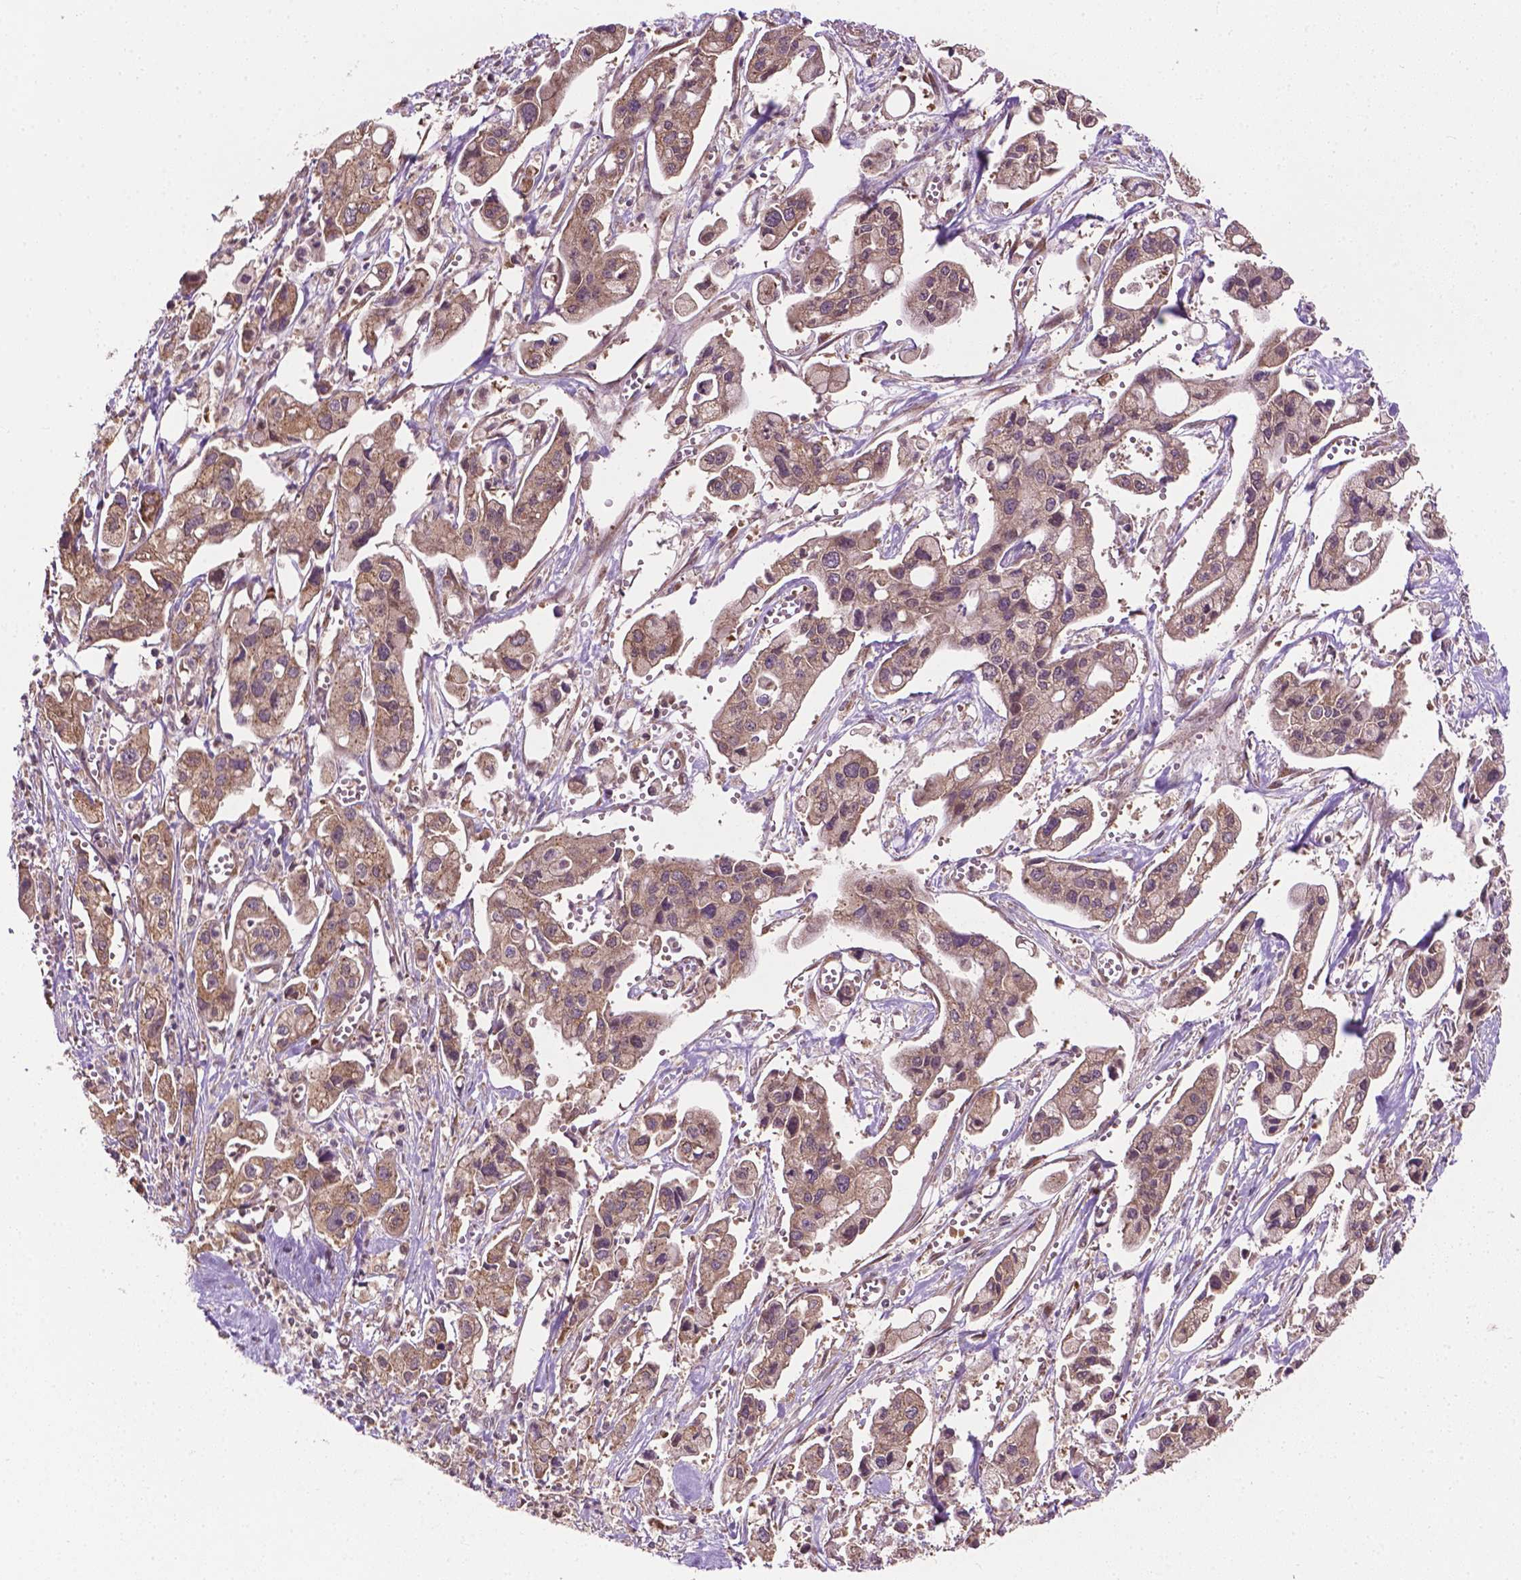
{"staining": {"intensity": "weak", "quantity": "25%-75%", "location": "cytoplasmic/membranous"}, "tissue": "pancreatic cancer", "cell_type": "Tumor cells", "image_type": "cancer", "snomed": [{"axis": "morphology", "description": "Adenocarcinoma, NOS"}, {"axis": "topography", "description": "Pancreas"}], "caption": "This histopathology image demonstrates immunohistochemistry (IHC) staining of human adenocarcinoma (pancreatic), with low weak cytoplasmic/membranous positivity in approximately 25%-75% of tumor cells.", "gene": "PPP1CB", "patient": {"sex": "male", "age": 70}}